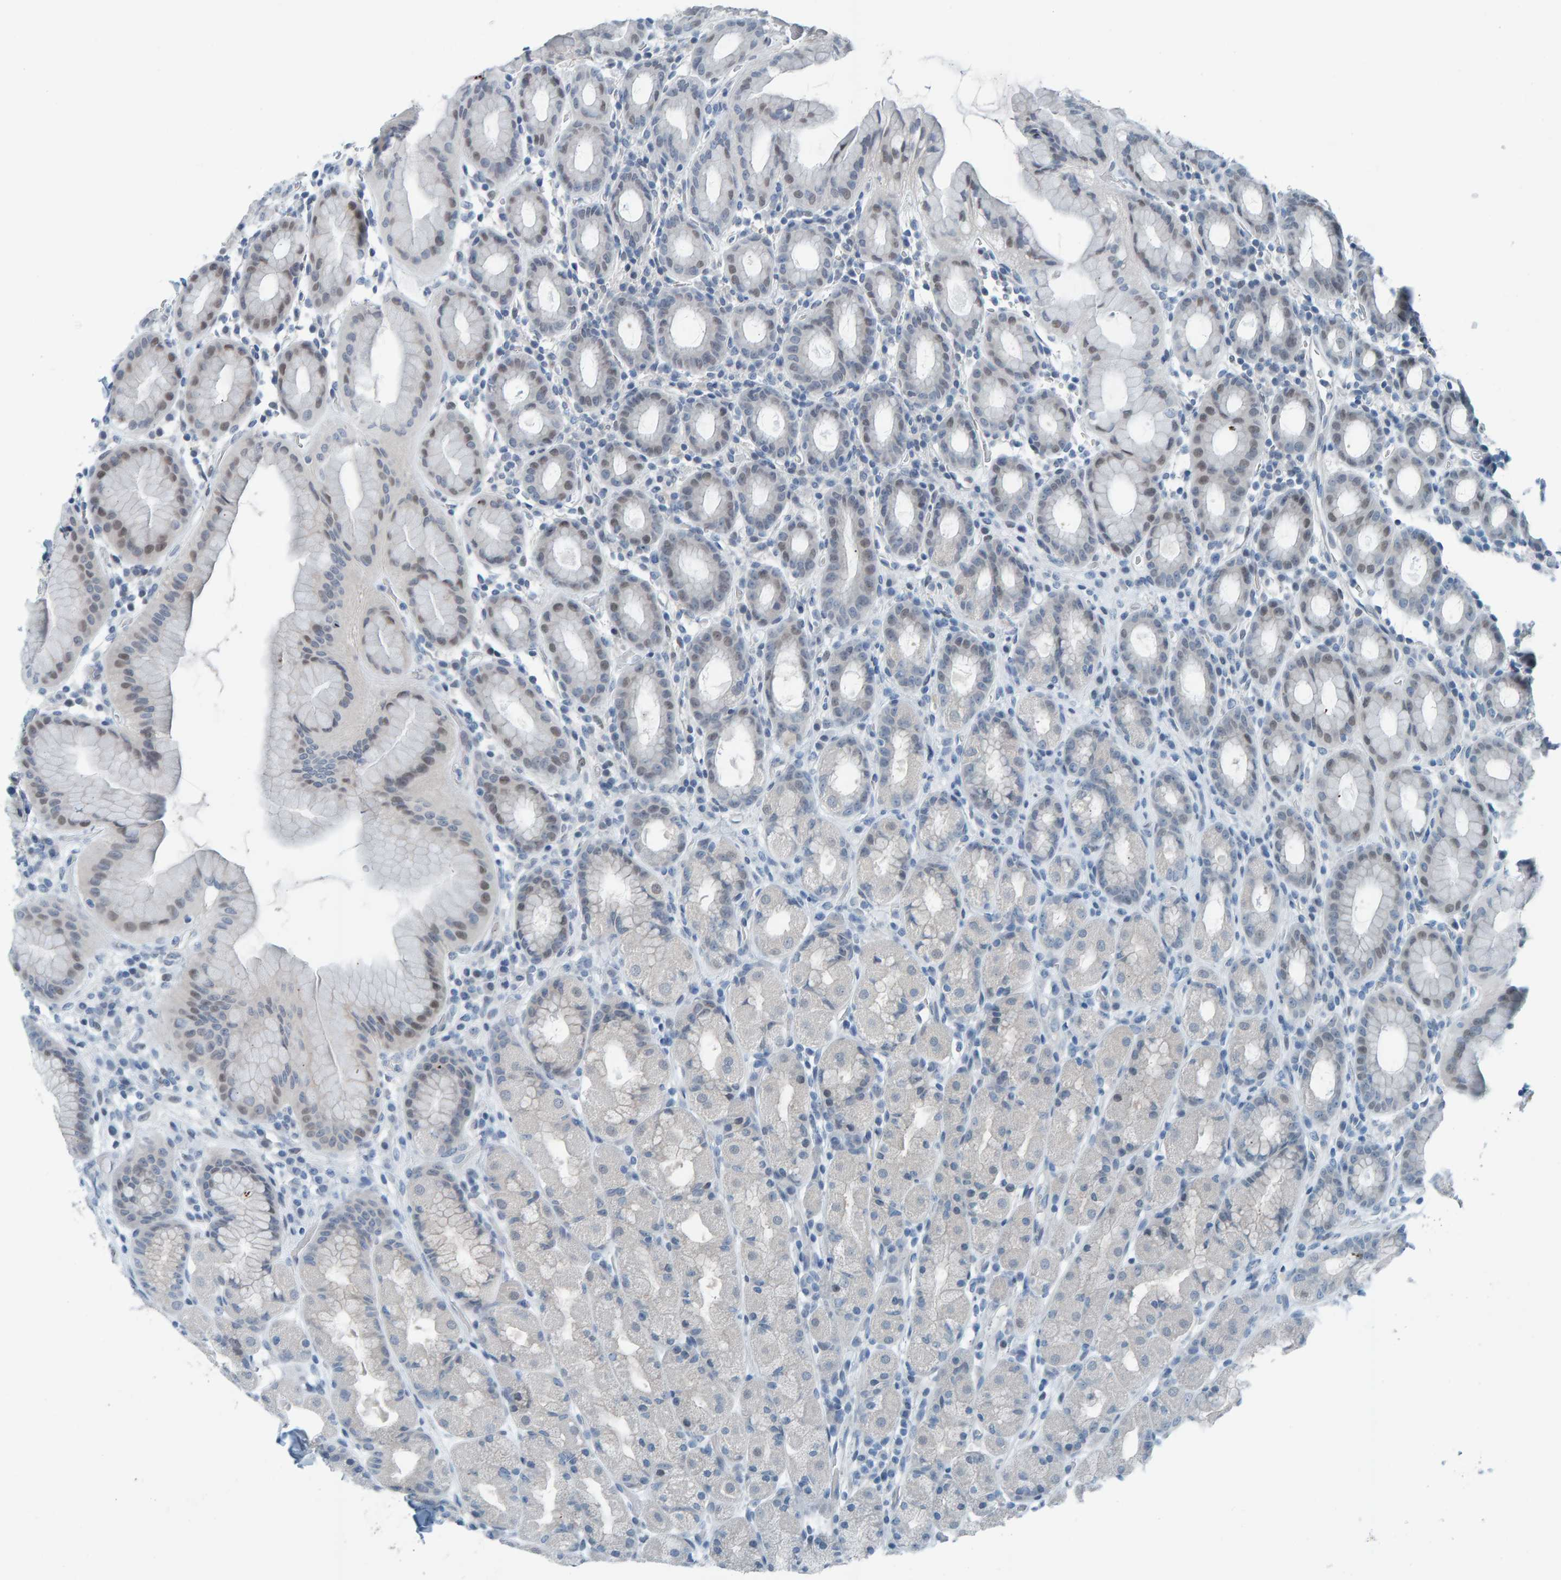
{"staining": {"intensity": "weak", "quantity": "<25%", "location": "nuclear"}, "tissue": "stomach", "cell_type": "Glandular cells", "image_type": "normal", "snomed": [{"axis": "morphology", "description": "Normal tissue, NOS"}, {"axis": "topography", "description": "Stomach, upper"}], "caption": "Normal stomach was stained to show a protein in brown. There is no significant staining in glandular cells. Brightfield microscopy of immunohistochemistry (IHC) stained with DAB (3,3'-diaminobenzidine) (brown) and hematoxylin (blue), captured at high magnification.", "gene": "CNP", "patient": {"sex": "male", "age": 68}}